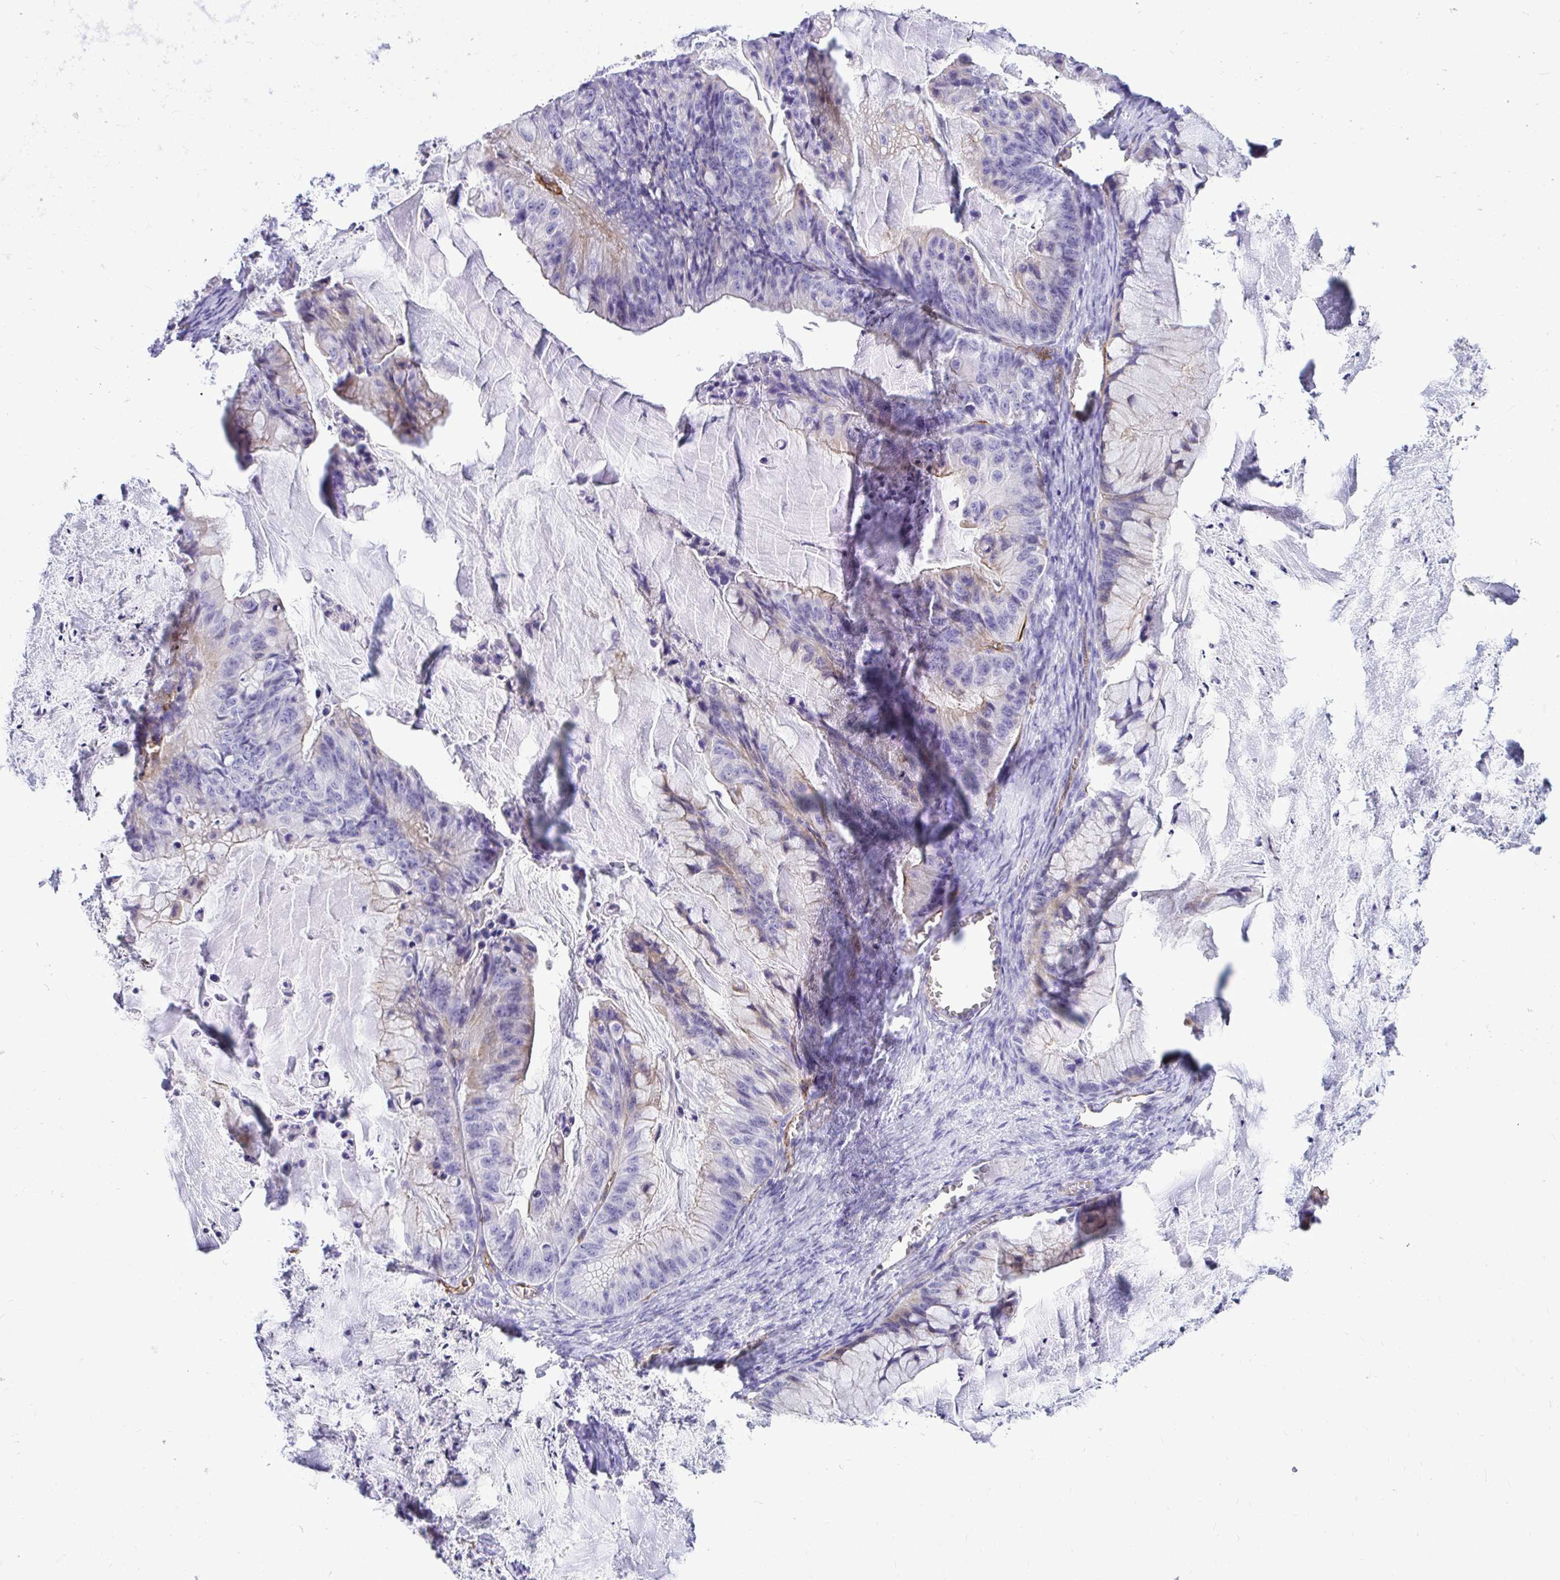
{"staining": {"intensity": "negative", "quantity": "none", "location": "none"}, "tissue": "ovarian cancer", "cell_type": "Tumor cells", "image_type": "cancer", "snomed": [{"axis": "morphology", "description": "Cystadenocarcinoma, mucinous, NOS"}, {"axis": "topography", "description": "Ovary"}], "caption": "Immunohistochemistry of ovarian mucinous cystadenocarcinoma displays no staining in tumor cells.", "gene": "ABCG2", "patient": {"sex": "female", "age": 72}}